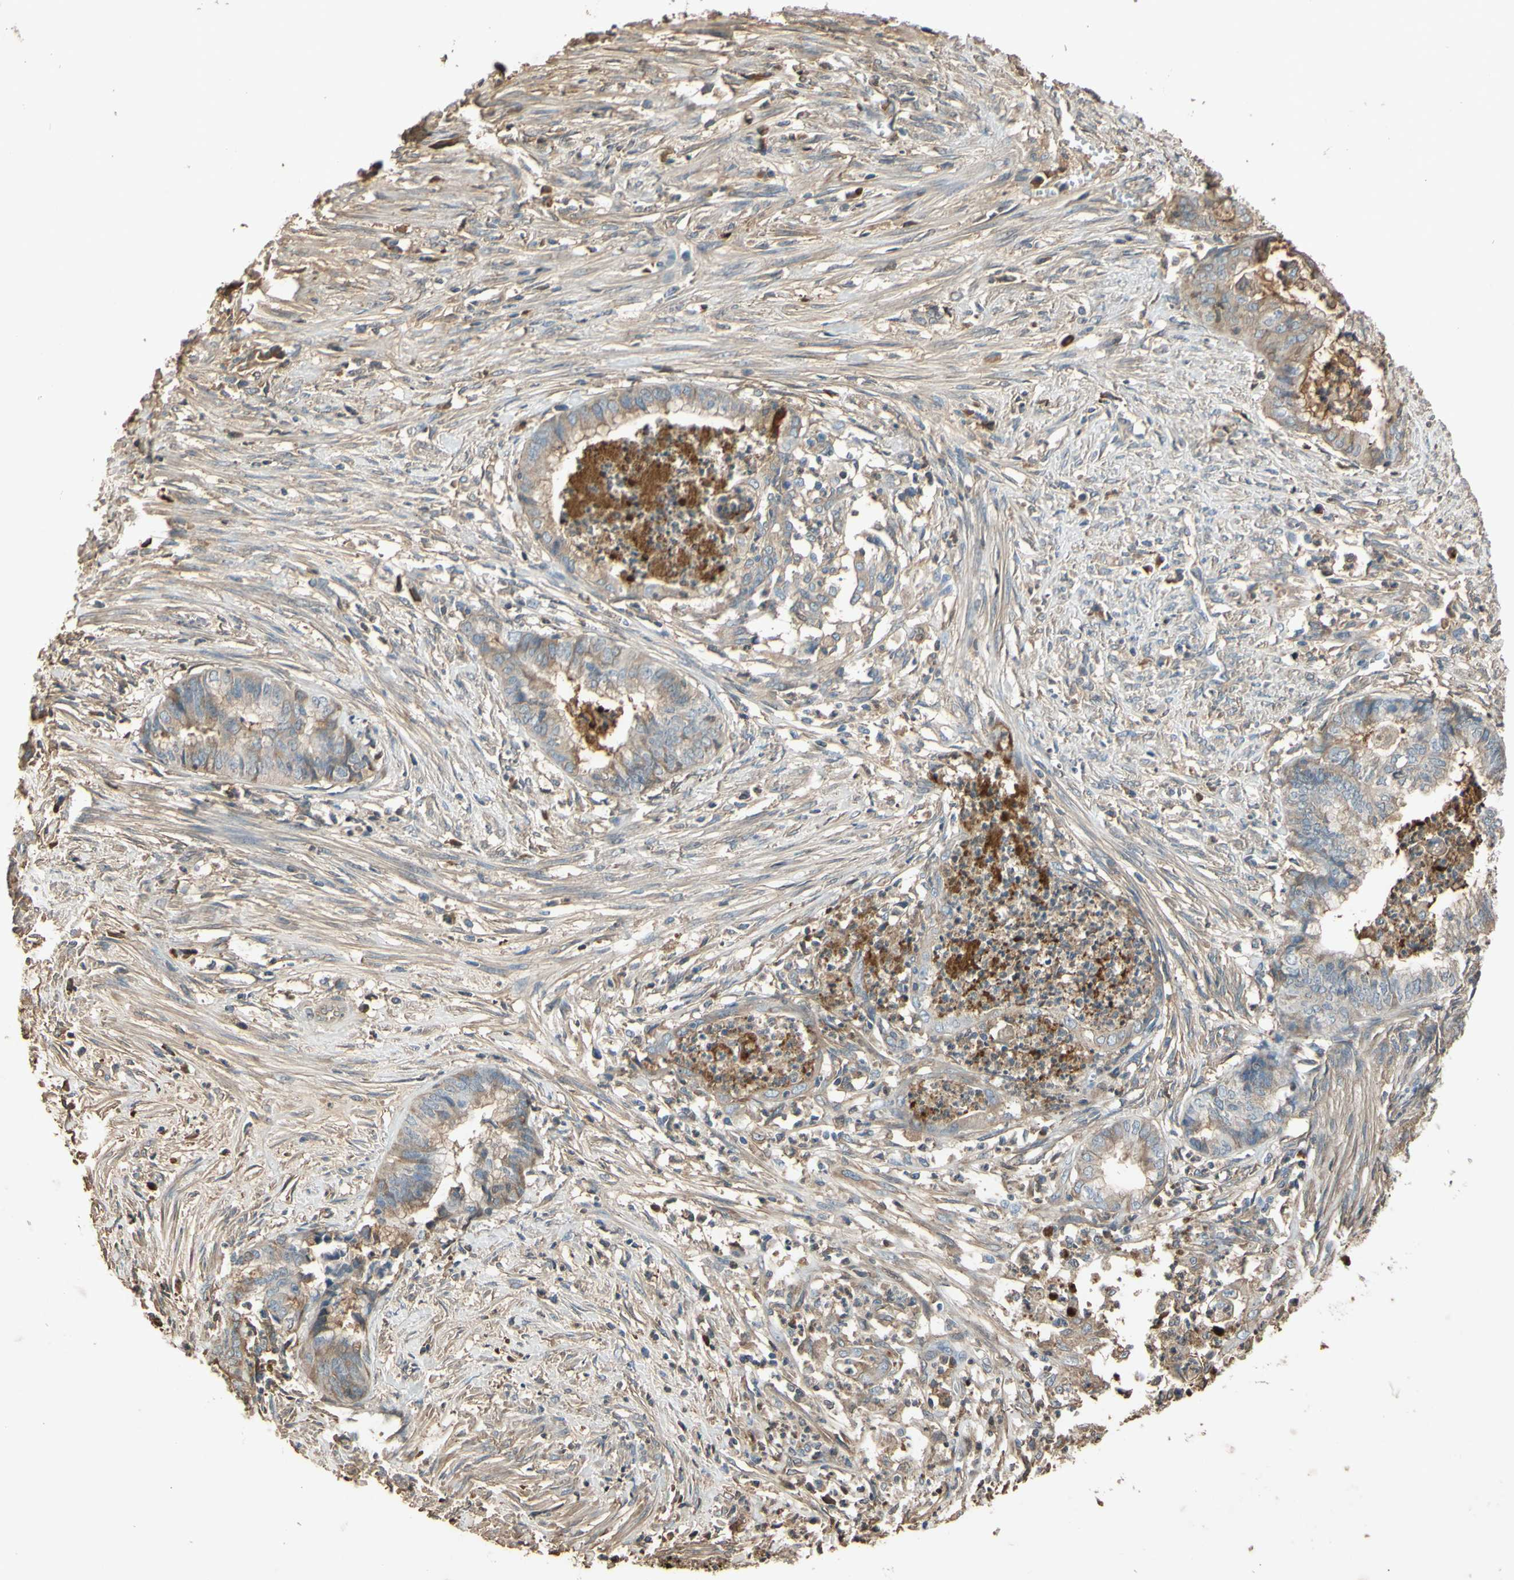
{"staining": {"intensity": "weak", "quantity": ">75%", "location": "cytoplasmic/membranous"}, "tissue": "endometrial cancer", "cell_type": "Tumor cells", "image_type": "cancer", "snomed": [{"axis": "morphology", "description": "Necrosis, NOS"}, {"axis": "morphology", "description": "Adenocarcinoma, NOS"}, {"axis": "topography", "description": "Endometrium"}], "caption": "This is an image of immunohistochemistry staining of endometrial adenocarcinoma, which shows weak expression in the cytoplasmic/membranous of tumor cells.", "gene": "TIMP2", "patient": {"sex": "female", "age": 79}}